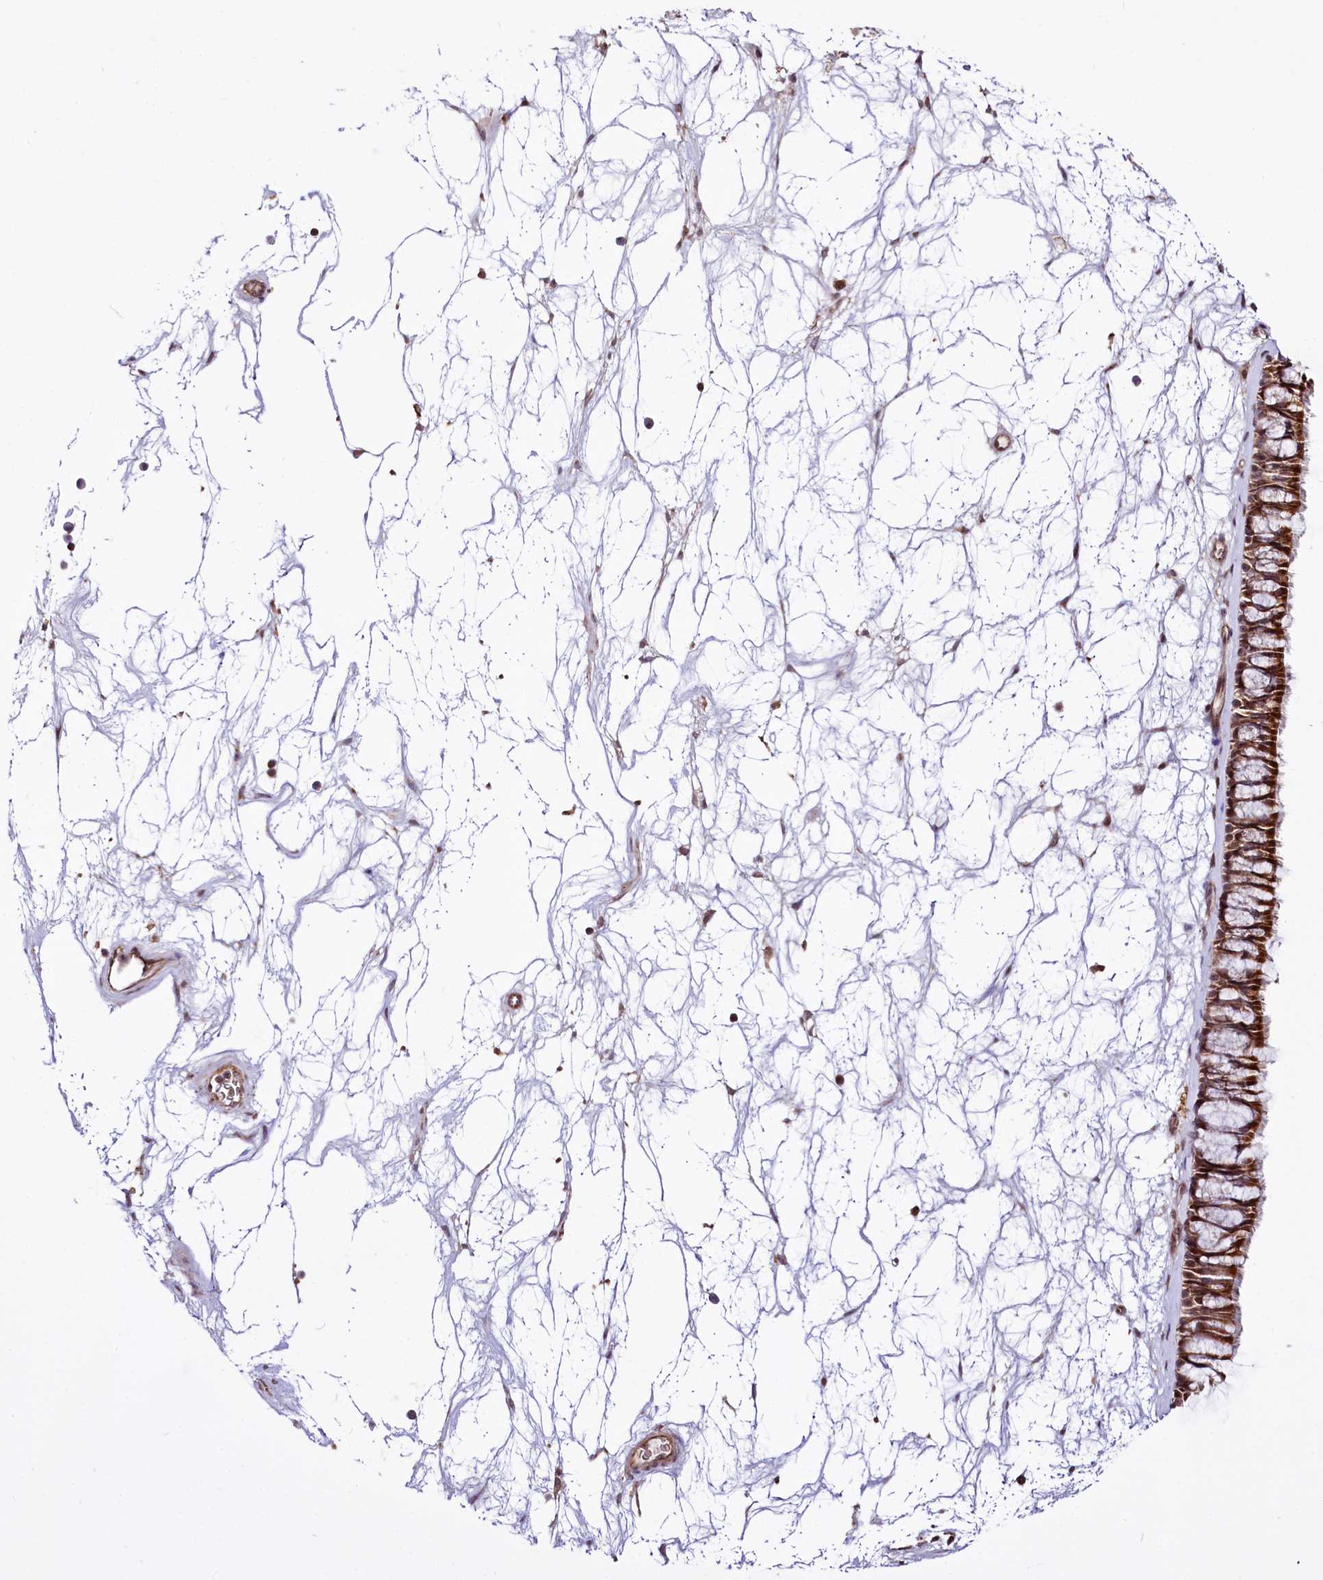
{"staining": {"intensity": "moderate", "quantity": ">75%", "location": "cytoplasmic/membranous"}, "tissue": "nasopharynx", "cell_type": "Respiratory epithelial cells", "image_type": "normal", "snomed": [{"axis": "morphology", "description": "Normal tissue, NOS"}, {"axis": "topography", "description": "Nasopharynx"}], "caption": "Brown immunohistochemical staining in benign human nasopharynx shows moderate cytoplasmic/membranous expression in approximately >75% of respiratory epithelial cells.", "gene": "ST7", "patient": {"sex": "male", "age": 64}}